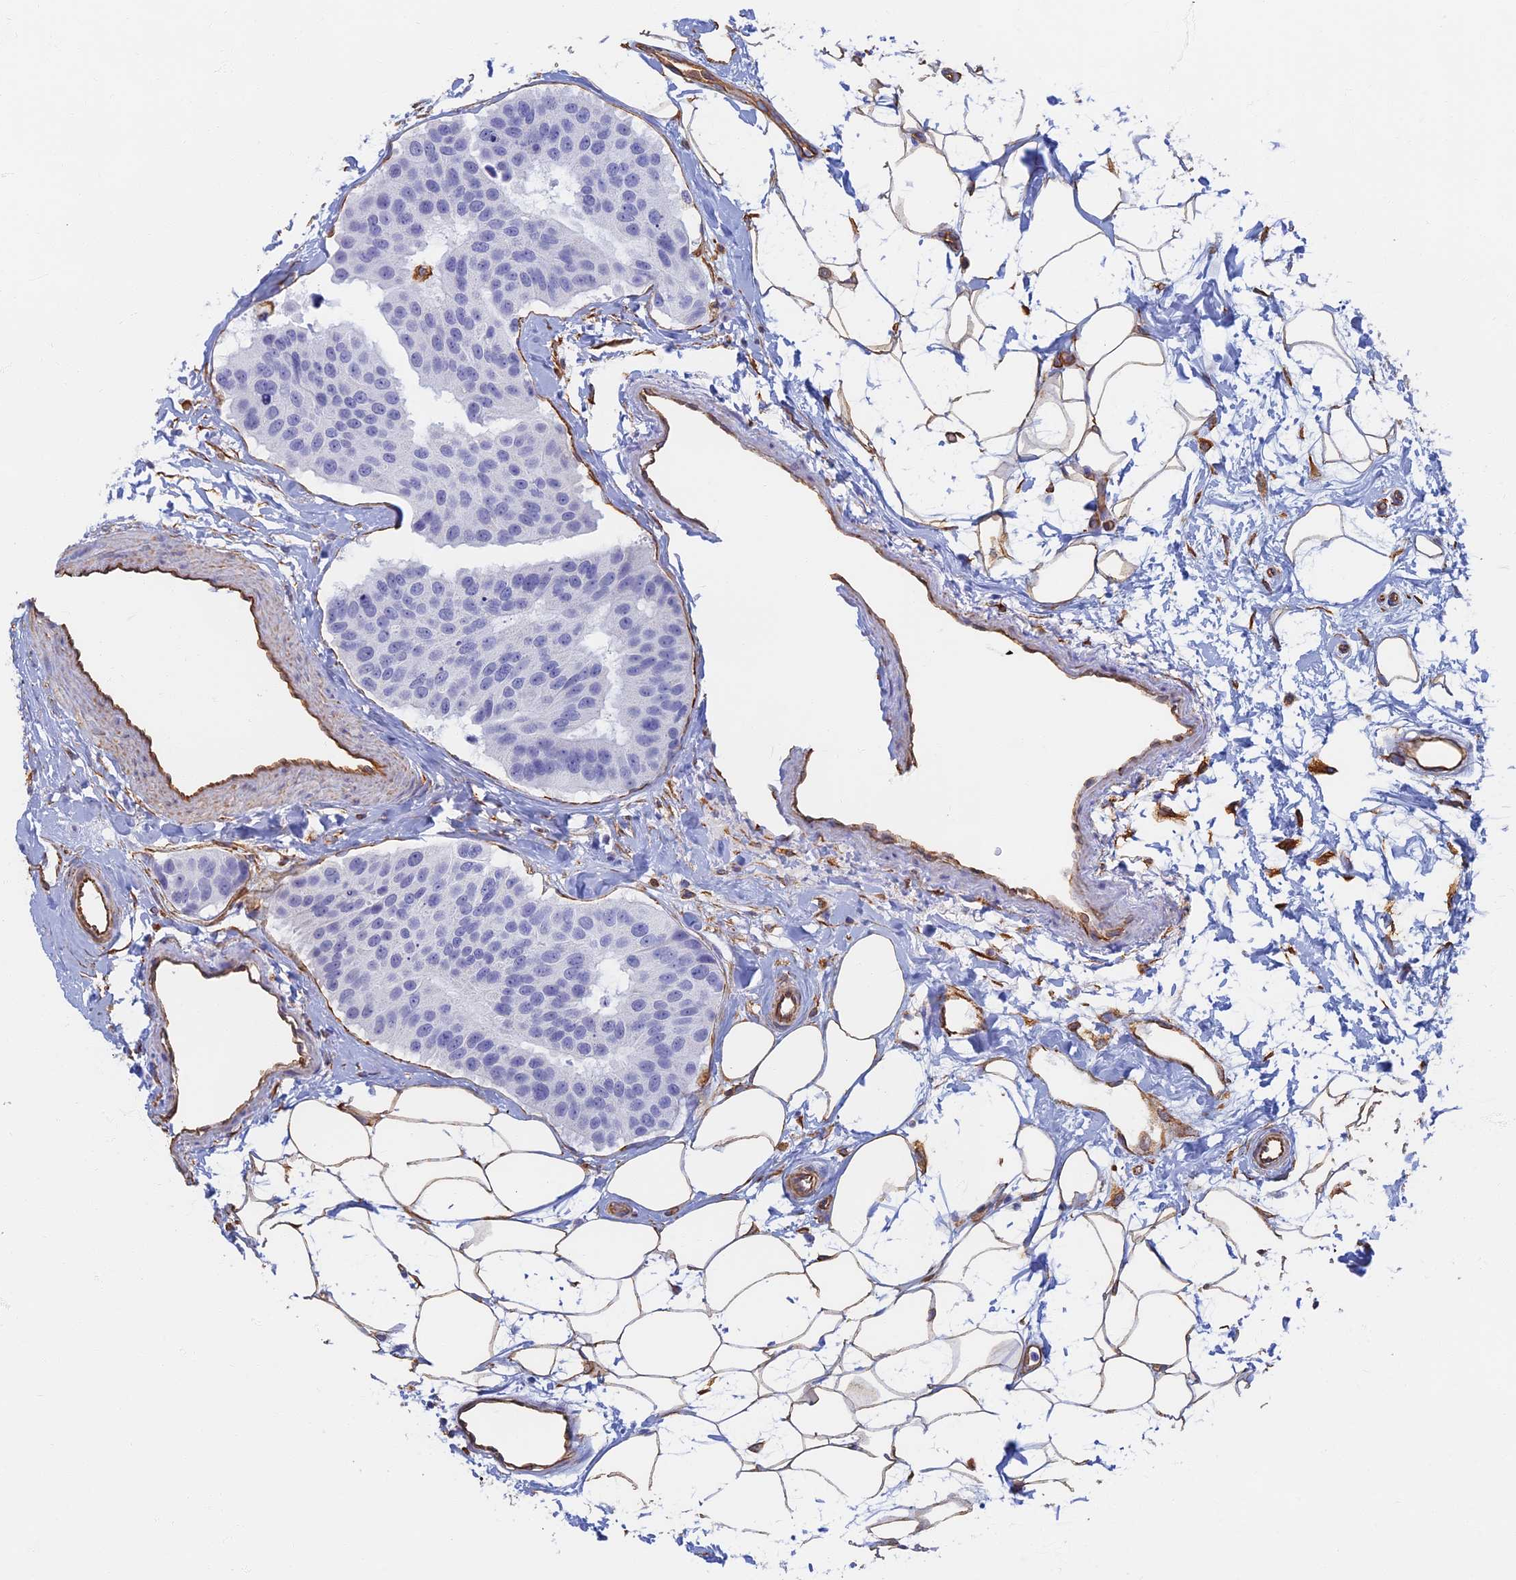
{"staining": {"intensity": "negative", "quantity": "none", "location": "none"}, "tissue": "breast cancer", "cell_type": "Tumor cells", "image_type": "cancer", "snomed": [{"axis": "morphology", "description": "Normal tissue, NOS"}, {"axis": "morphology", "description": "Duct carcinoma"}, {"axis": "topography", "description": "Breast"}], "caption": "DAB immunohistochemical staining of breast cancer (intraductal carcinoma) shows no significant positivity in tumor cells.", "gene": "RMC1", "patient": {"sex": "female", "age": 39}}